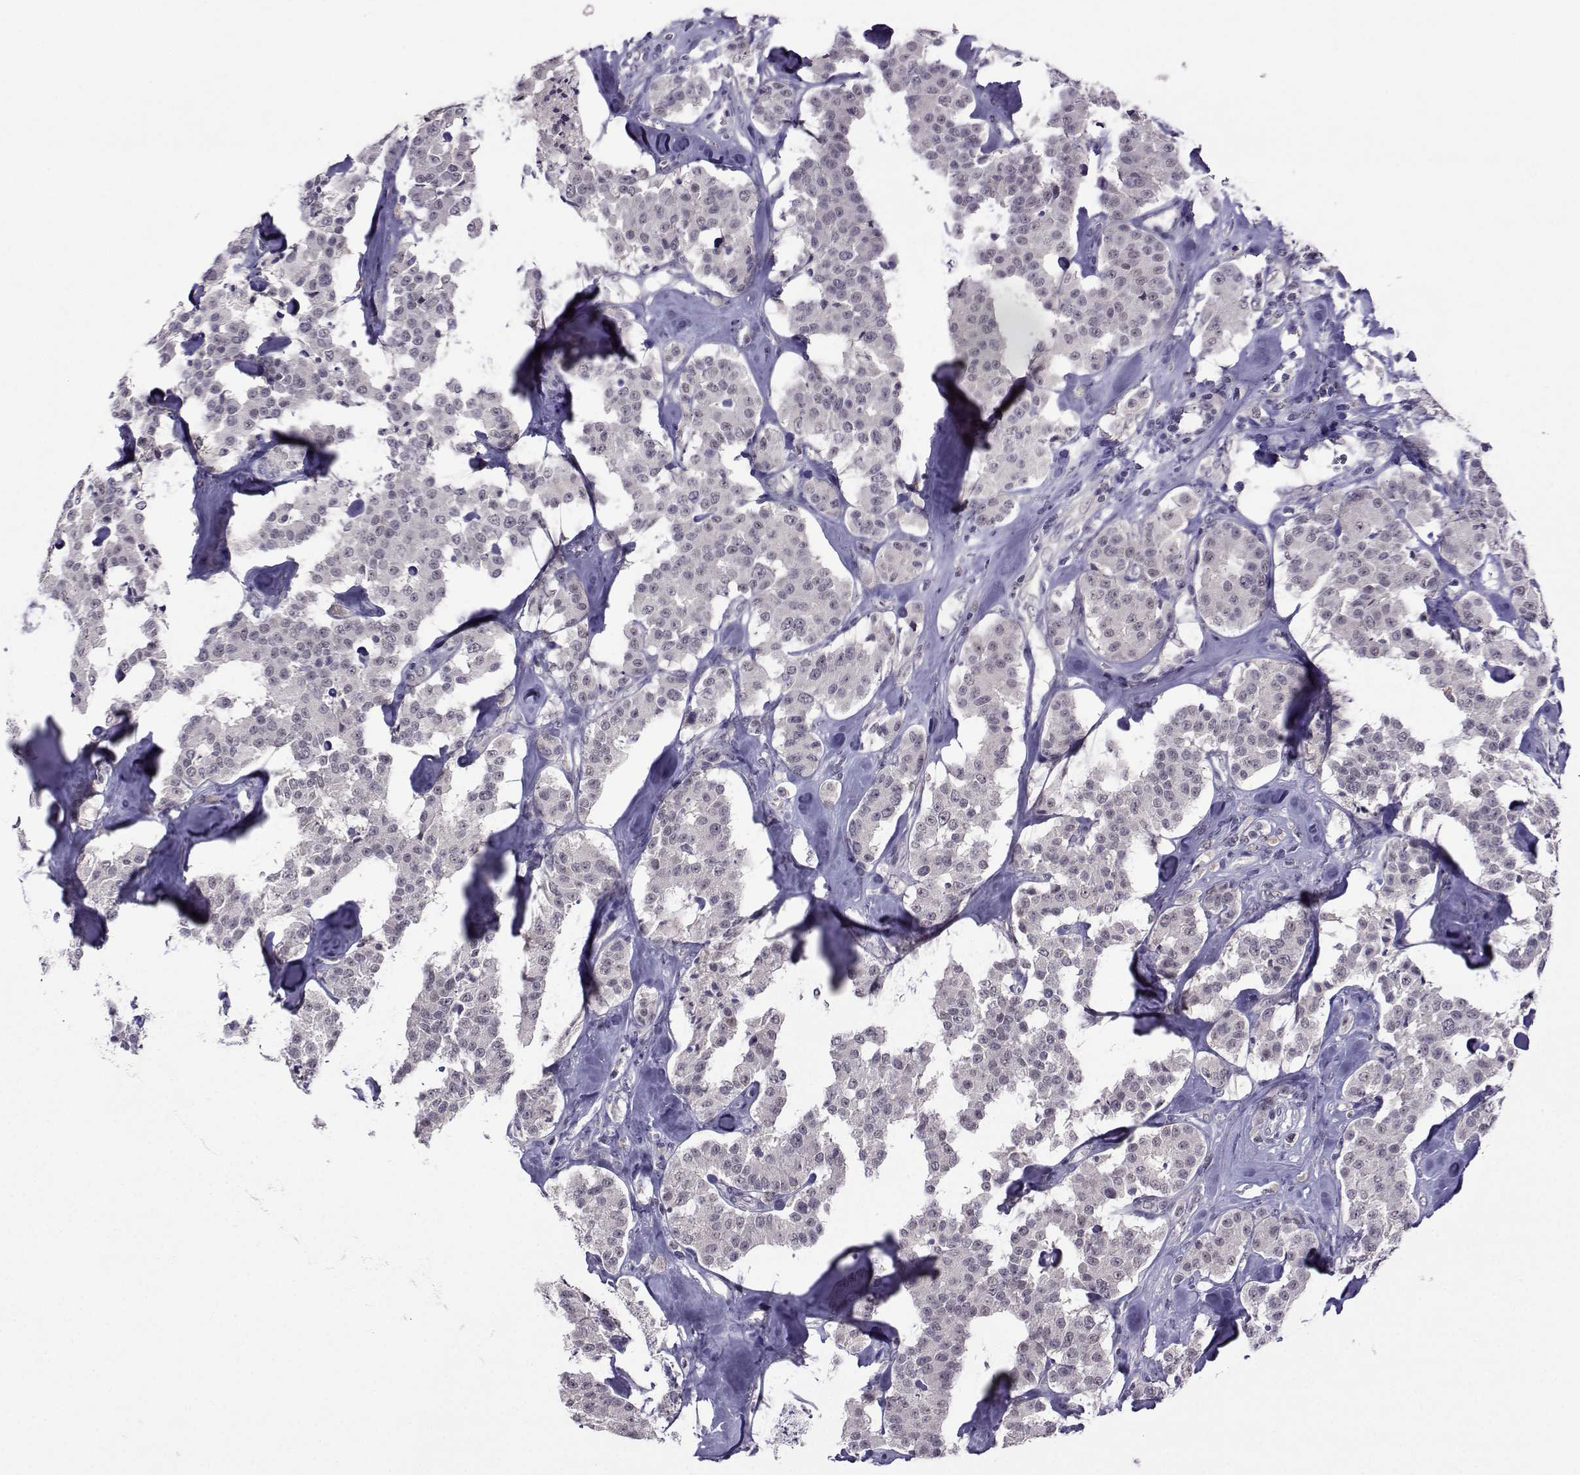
{"staining": {"intensity": "negative", "quantity": "none", "location": "none"}, "tissue": "carcinoid", "cell_type": "Tumor cells", "image_type": "cancer", "snomed": [{"axis": "morphology", "description": "Carcinoid, malignant, NOS"}, {"axis": "topography", "description": "Pancreas"}], "caption": "Protein analysis of carcinoid shows no significant positivity in tumor cells.", "gene": "DDX20", "patient": {"sex": "male", "age": 41}}